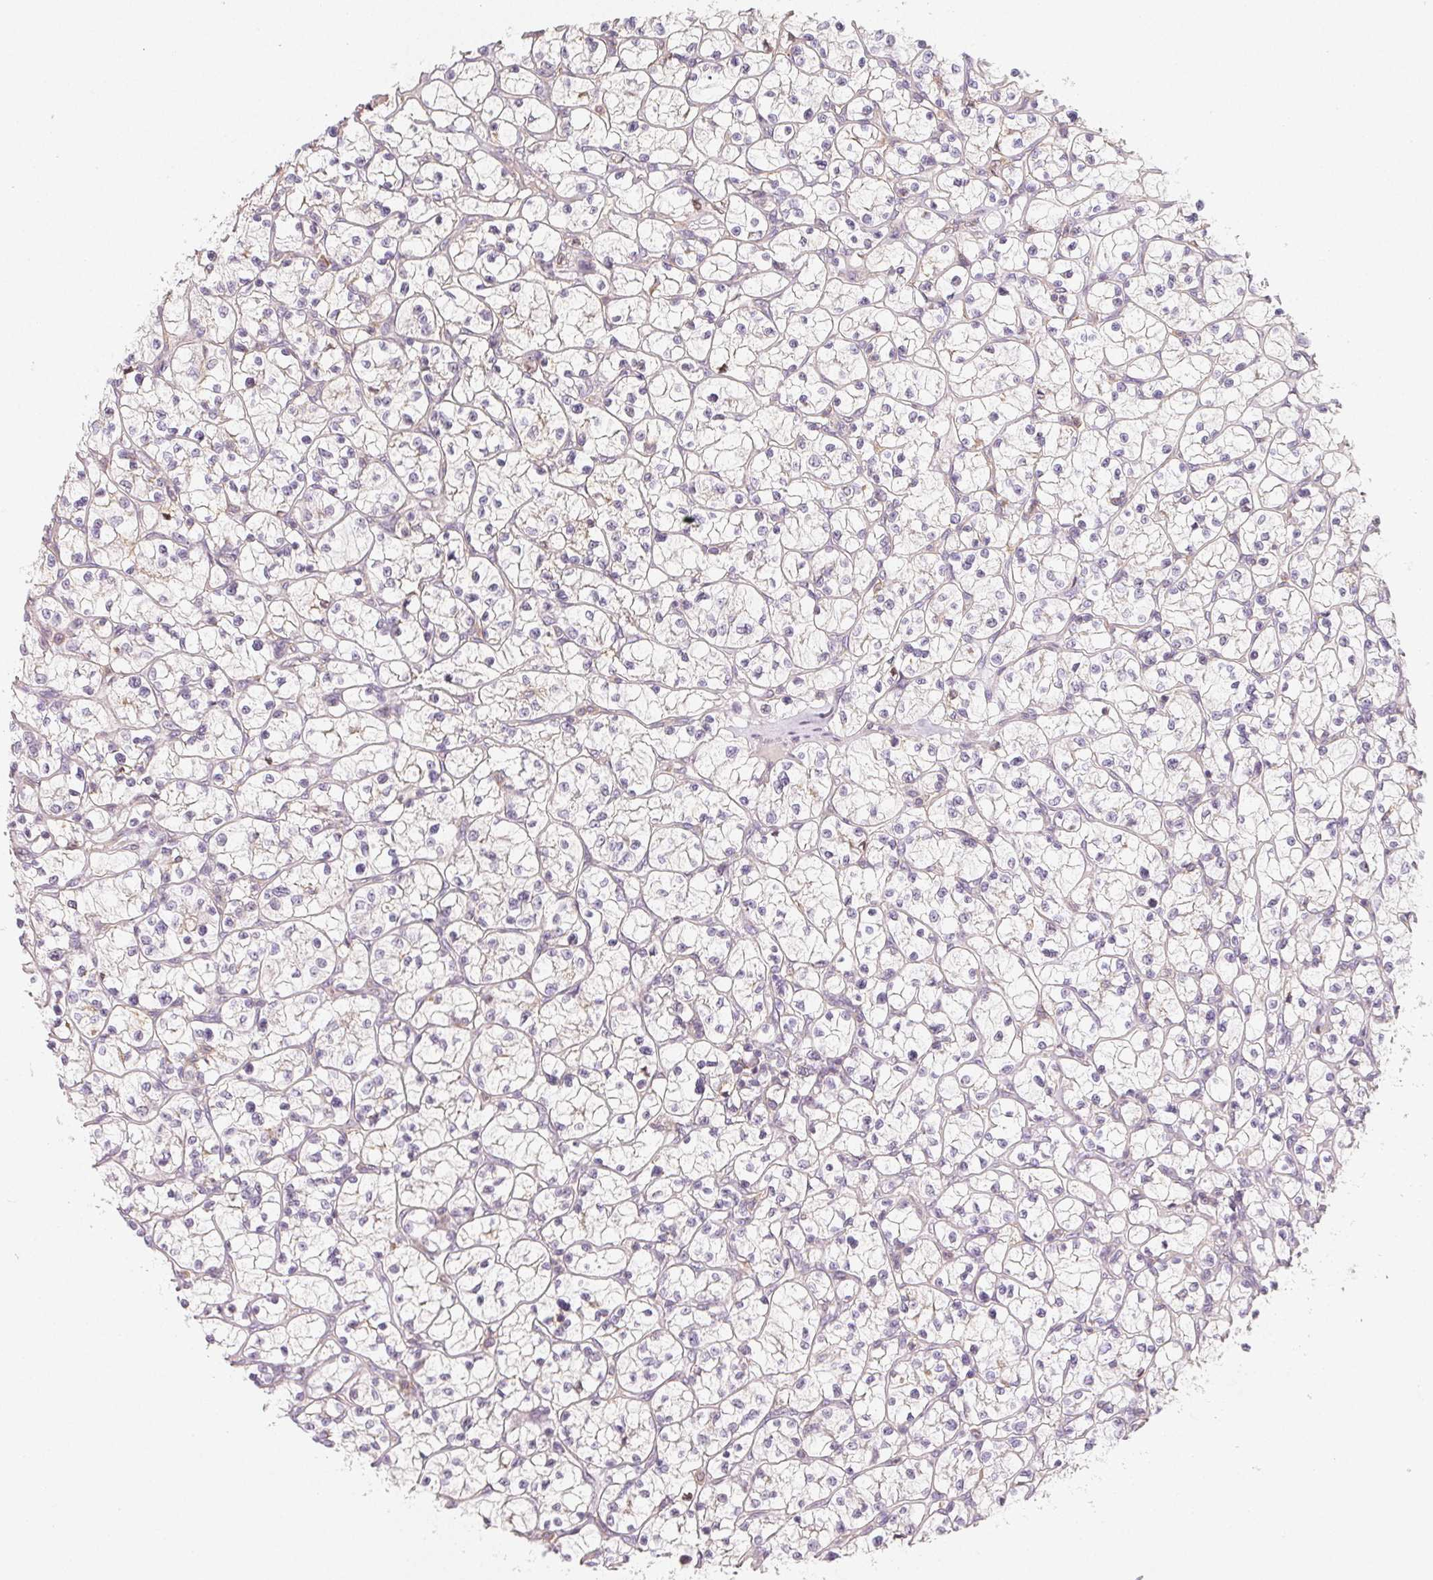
{"staining": {"intensity": "negative", "quantity": "none", "location": "none"}, "tissue": "renal cancer", "cell_type": "Tumor cells", "image_type": "cancer", "snomed": [{"axis": "morphology", "description": "Adenocarcinoma, NOS"}, {"axis": "topography", "description": "Kidney"}], "caption": "Tumor cells show no significant protein expression in renal cancer (adenocarcinoma).", "gene": "LRRC23", "patient": {"sex": "female", "age": 64}}